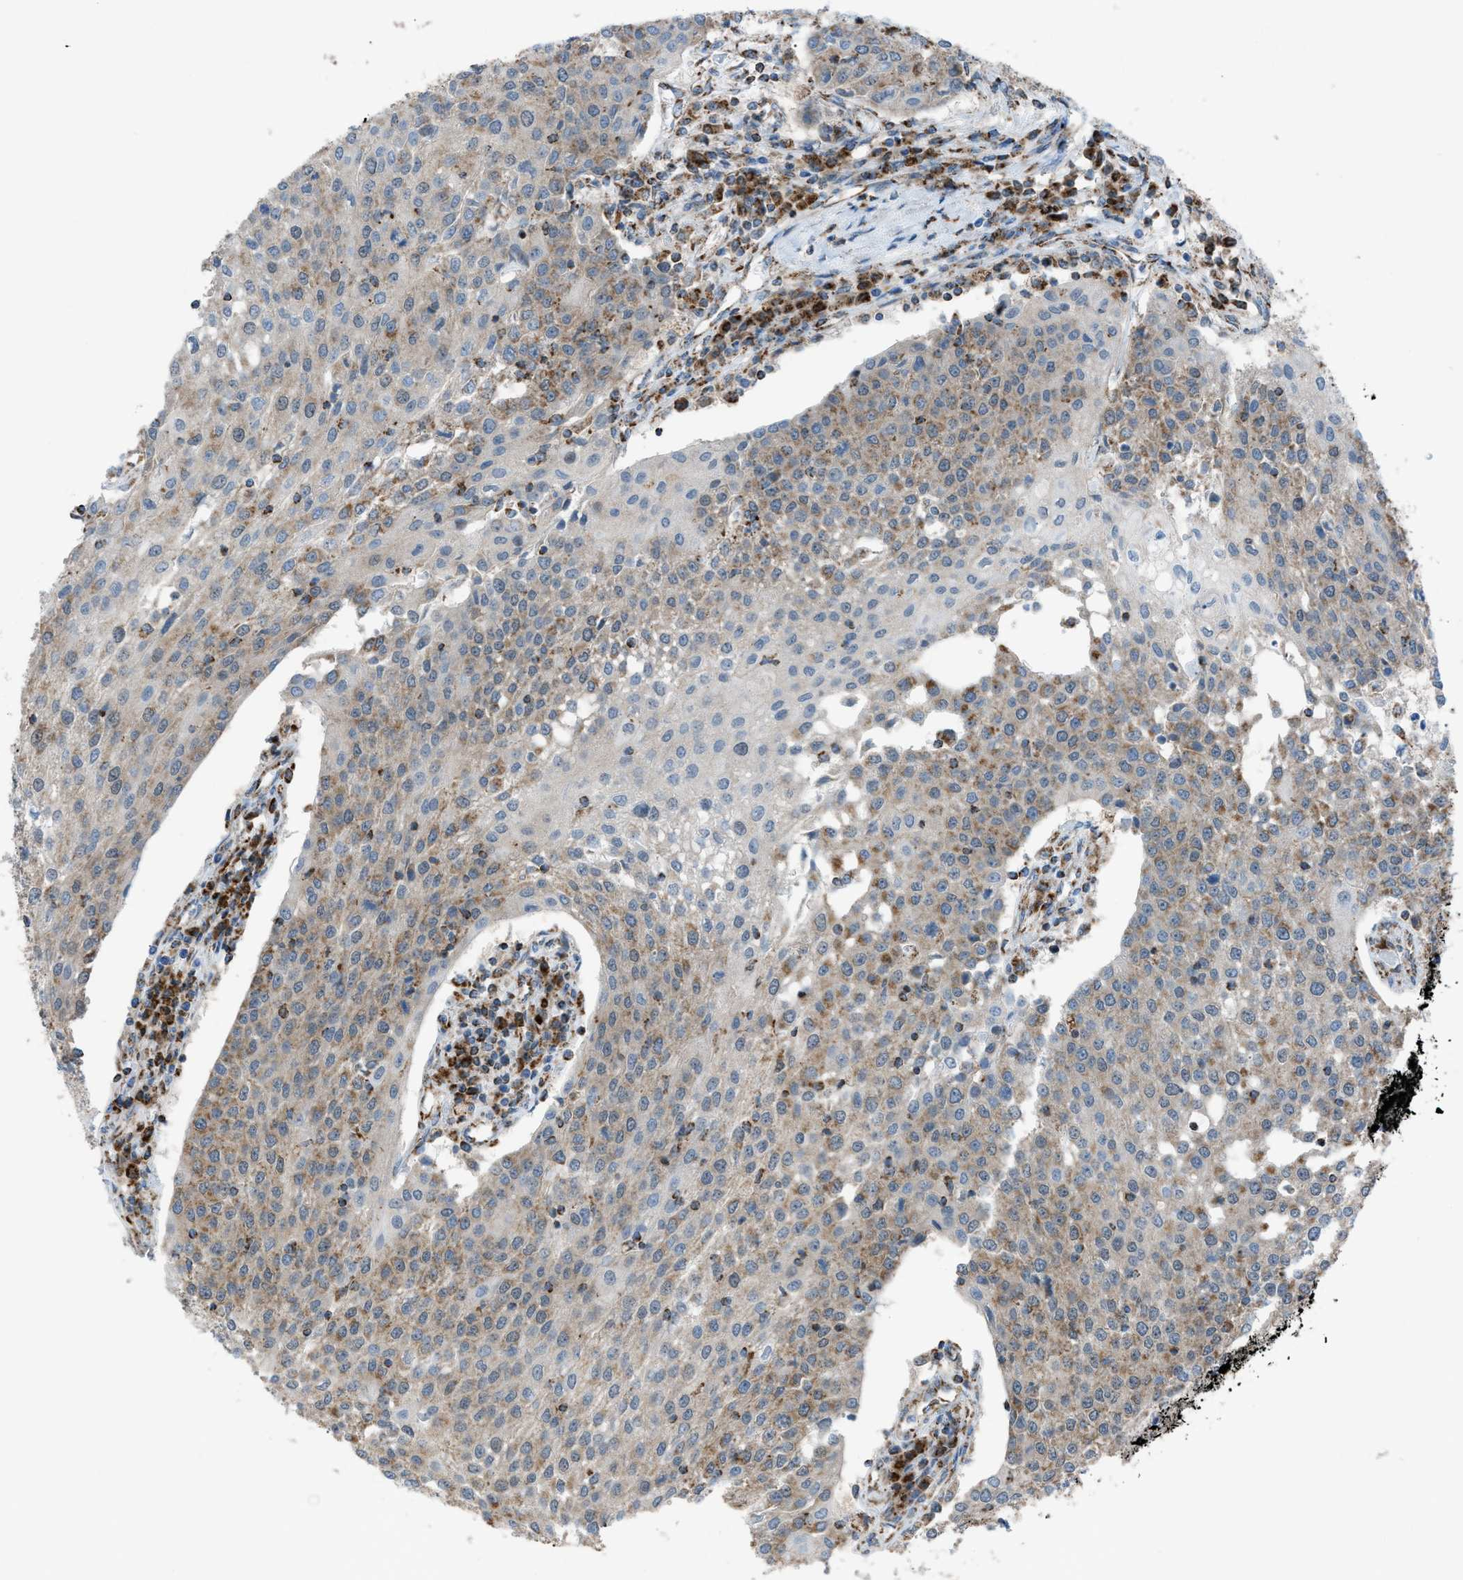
{"staining": {"intensity": "moderate", "quantity": "25%-75%", "location": "cytoplasmic/membranous"}, "tissue": "urothelial cancer", "cell_type": "Tumor cells", "image_type": "cancer", "snomed": [{"axis": "morphology", "description": "Urothelial carcinoma, High grade"}, {"axis": "topography", "description": "Urinary bladder"}], "caption": "An immunohistochemistry (IHC) micrograph of neoplastic tissue is shown. Protein staining in brown highlights moderate cytoplasmic/membranous positivity in urothelial cancer within tumor cells.", "gene": "SRM", "patient": {"sex": "female", "age": 85}}